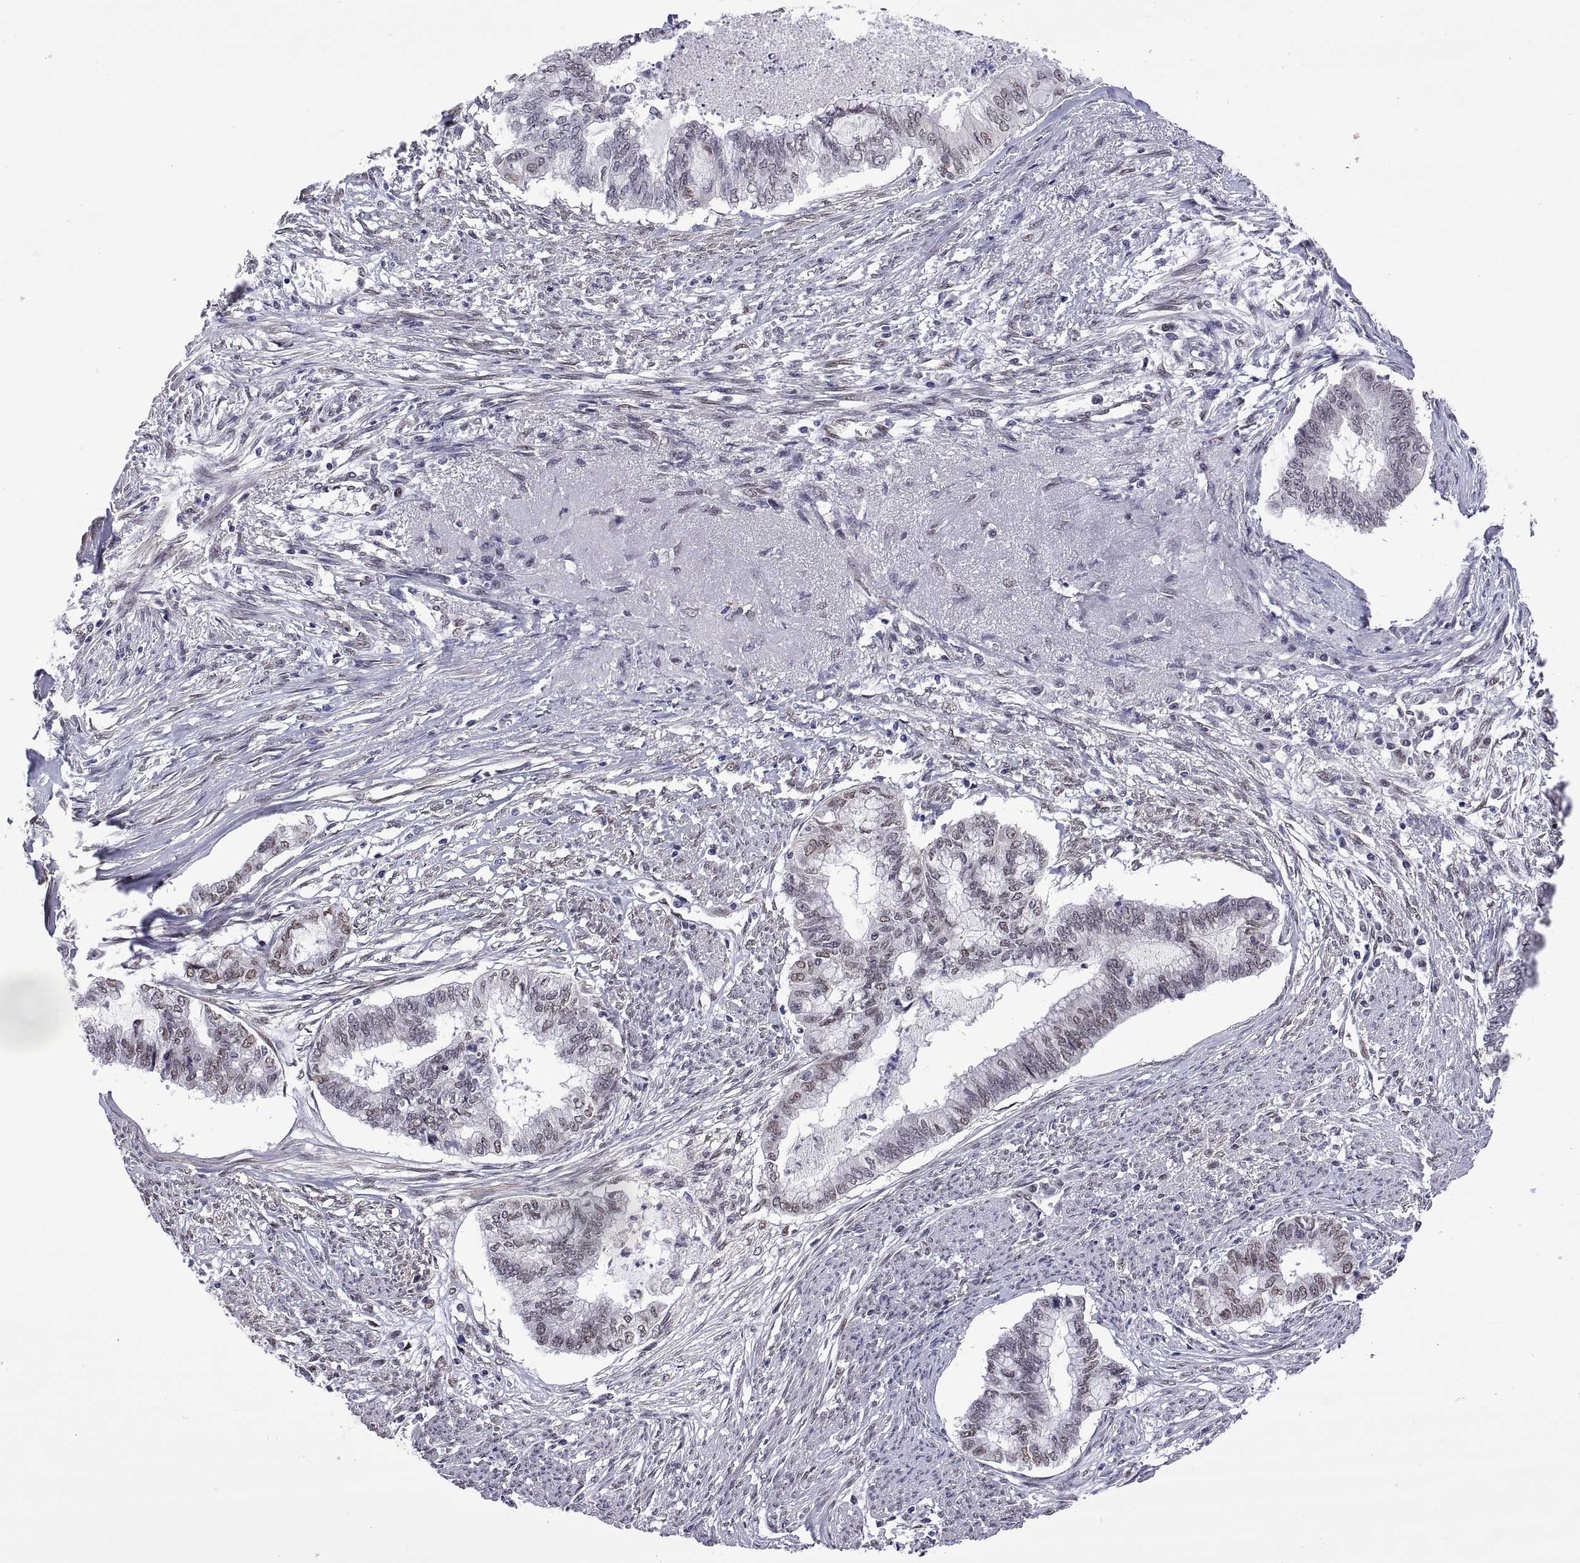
{"staining": {"intensity": "weak", "quantity": "25%-75%", "location": "nuclear"}, "tissue": "endometrial cancer", "cell_type": "Tumor cells", "image_type": "cancer", "snomed": [{"axis": "morphology", "description": "Adenocarcinoma, NOS"}, {"axis": "topography", "description": "Endometrium"}], "caption": "A brown stain labels weak nuclear staining of a protein in endometrial cancer tumor cells.", "gene": "NR4A1", "patient": {"sex": "female", "age": 79}}